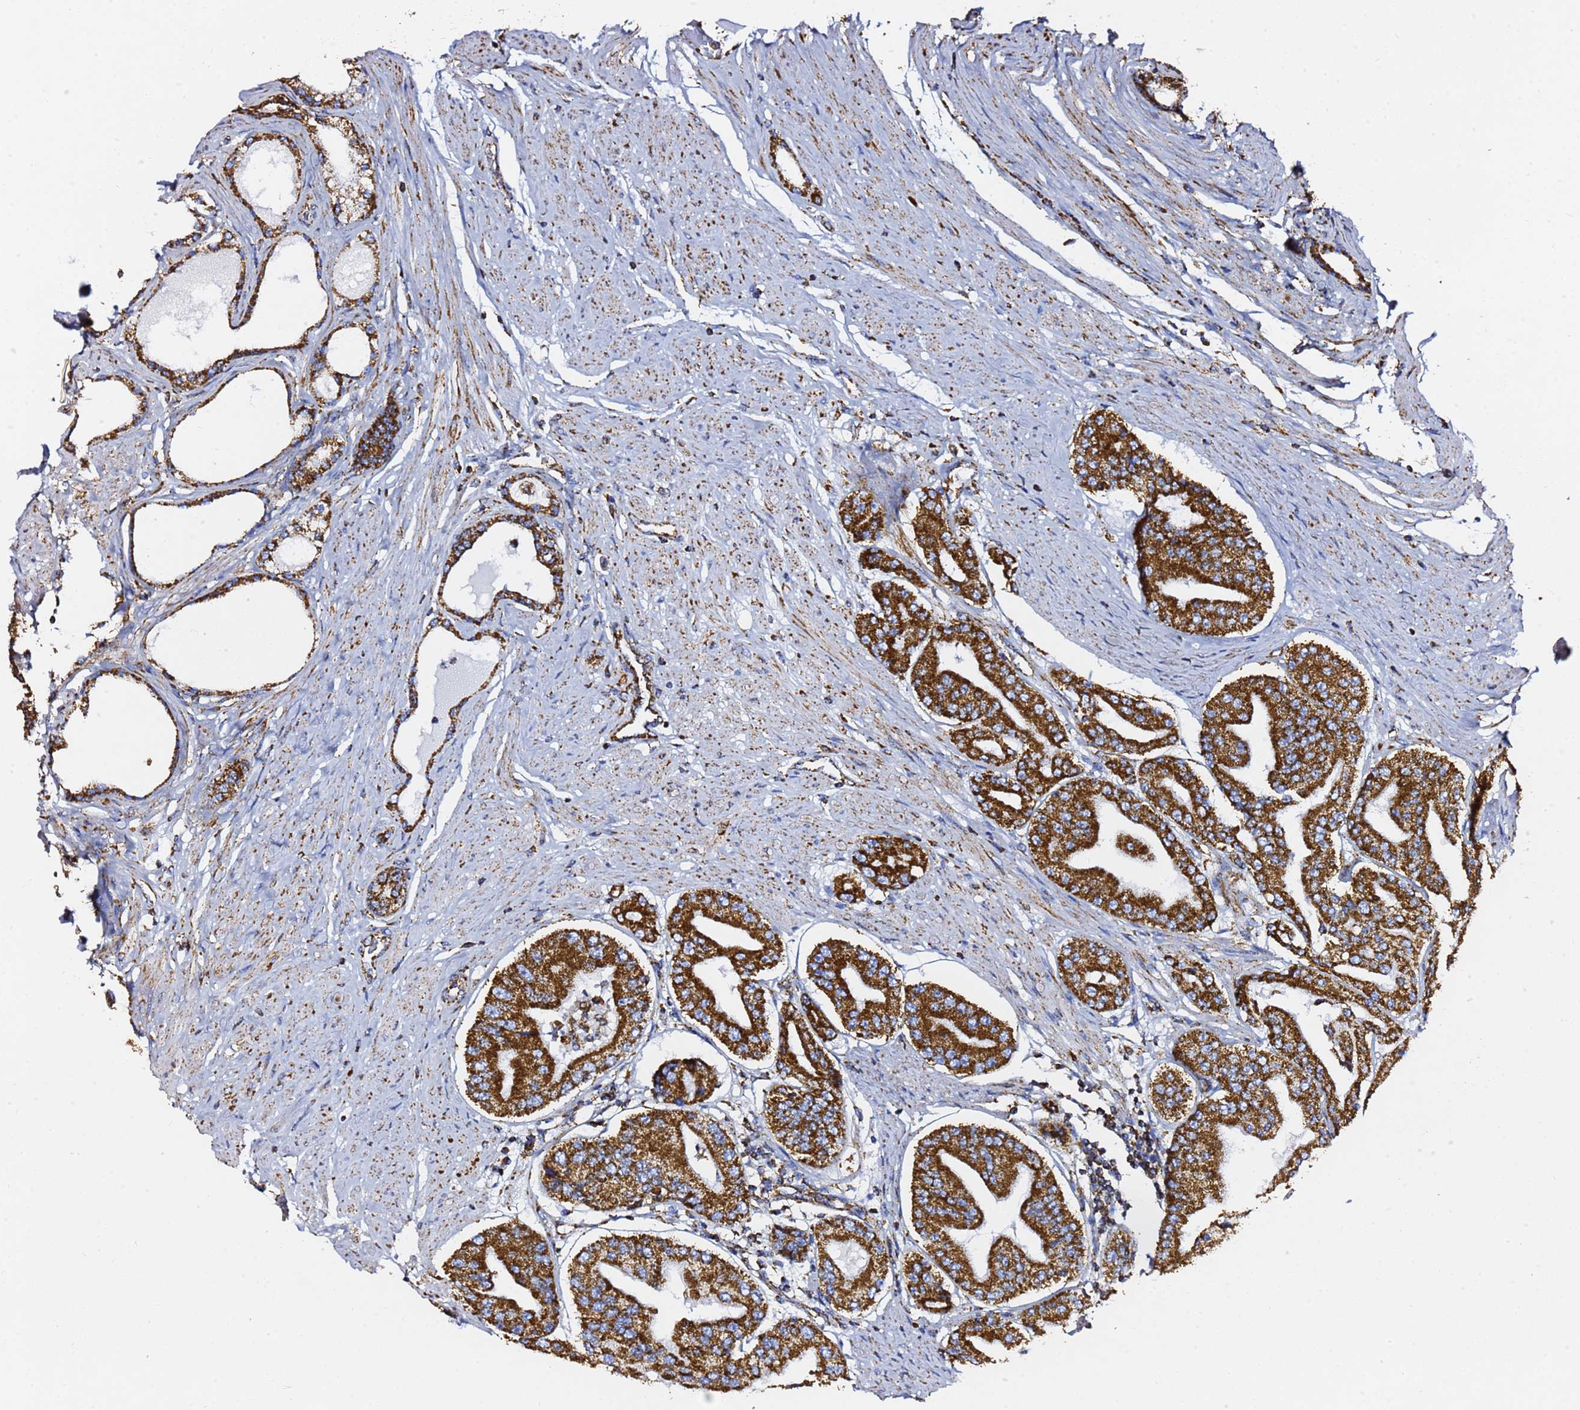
{"staining": {"intensity": "strong", "quantity": ">75%", "location": "cytoplasmic/membranous"}, "tissue": "prostate cancer", "cell_type": "Tumor cells", "image_type": "cancer", "snomed": [{"axis": "morphology", "description": "Adenocarcinoma, High grade"}, {"axis": "topography", "description": "Prostate"}], "caption": "DAB (3,3'-diaminobenzidine) immunohistochemical staining of prostate cancer demonstrates strong cytoplasmic/membranous protein positivity in about >75% of tumor cells. (Stains: DAB (3,3'-diaminobenzidine) in brown, nuclei in blue, Microscopy: brightfield microscopy at high magnification).", "gene": "PHB2", "patient": {"sex": "male", "age": 63}}